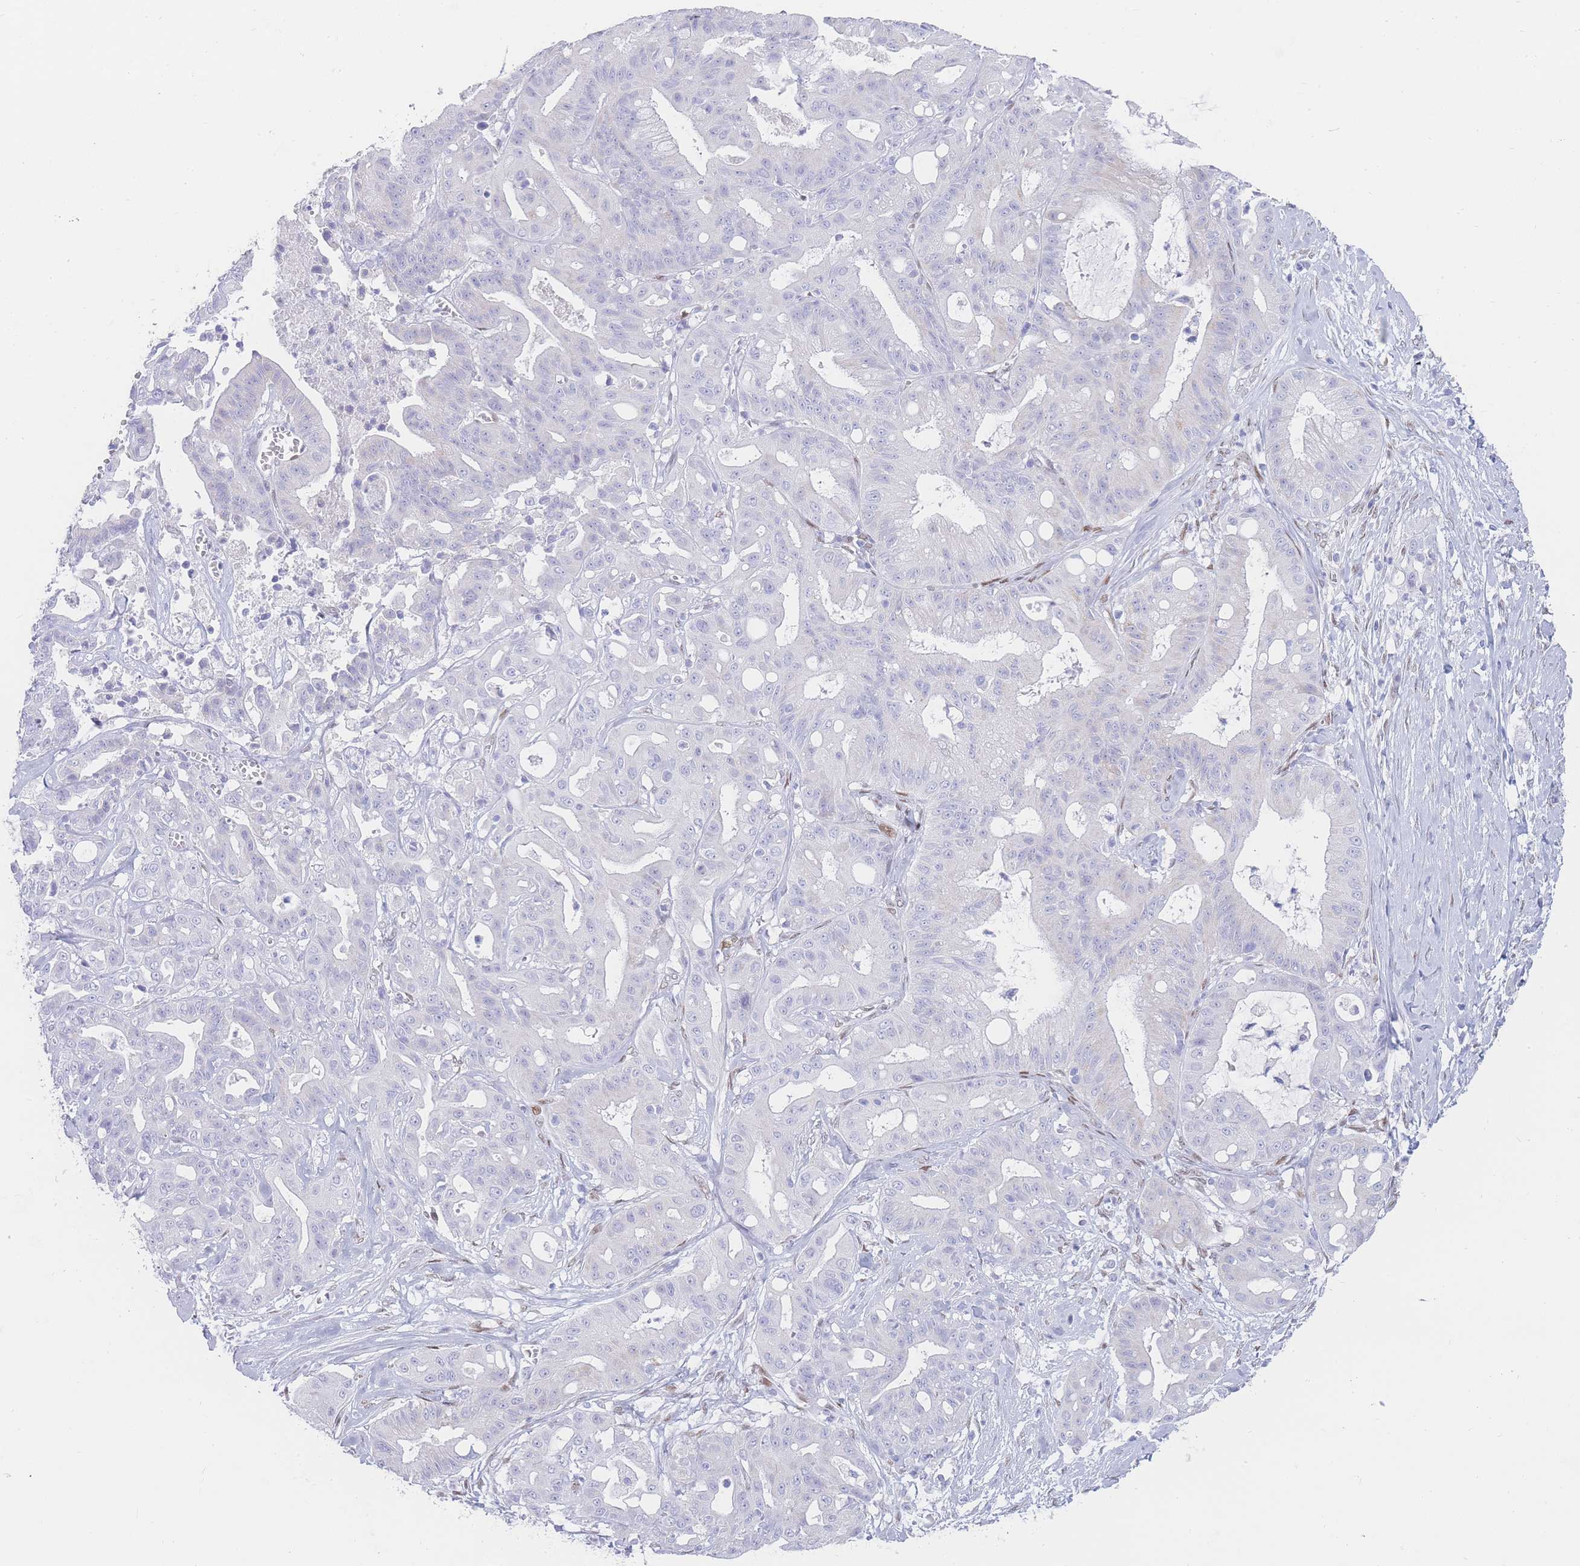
{"staining": {"intensity": "negative", "quantity": "none", "location": "none"}, "tissue": "ovarian cancer", "cell_type": "Tumor cells", "image_type": "cancer", "snomed": [{"axis": "morphology", "description": "Cystadenocarcinoma, mucinous, NOS"}, {"axis": "topography", "description": "Ovary"}], "caption": "Immunohistochemistry histopathology image of neoplastic tissue: human ovarian mucinous cystadenocarcinoma stained with DAB reveals no significant protein staining in tumor cells. (DAB IHC, high magnification).", "gene": "PSMB5", "patient": {"sex": "female", "age": 70}}